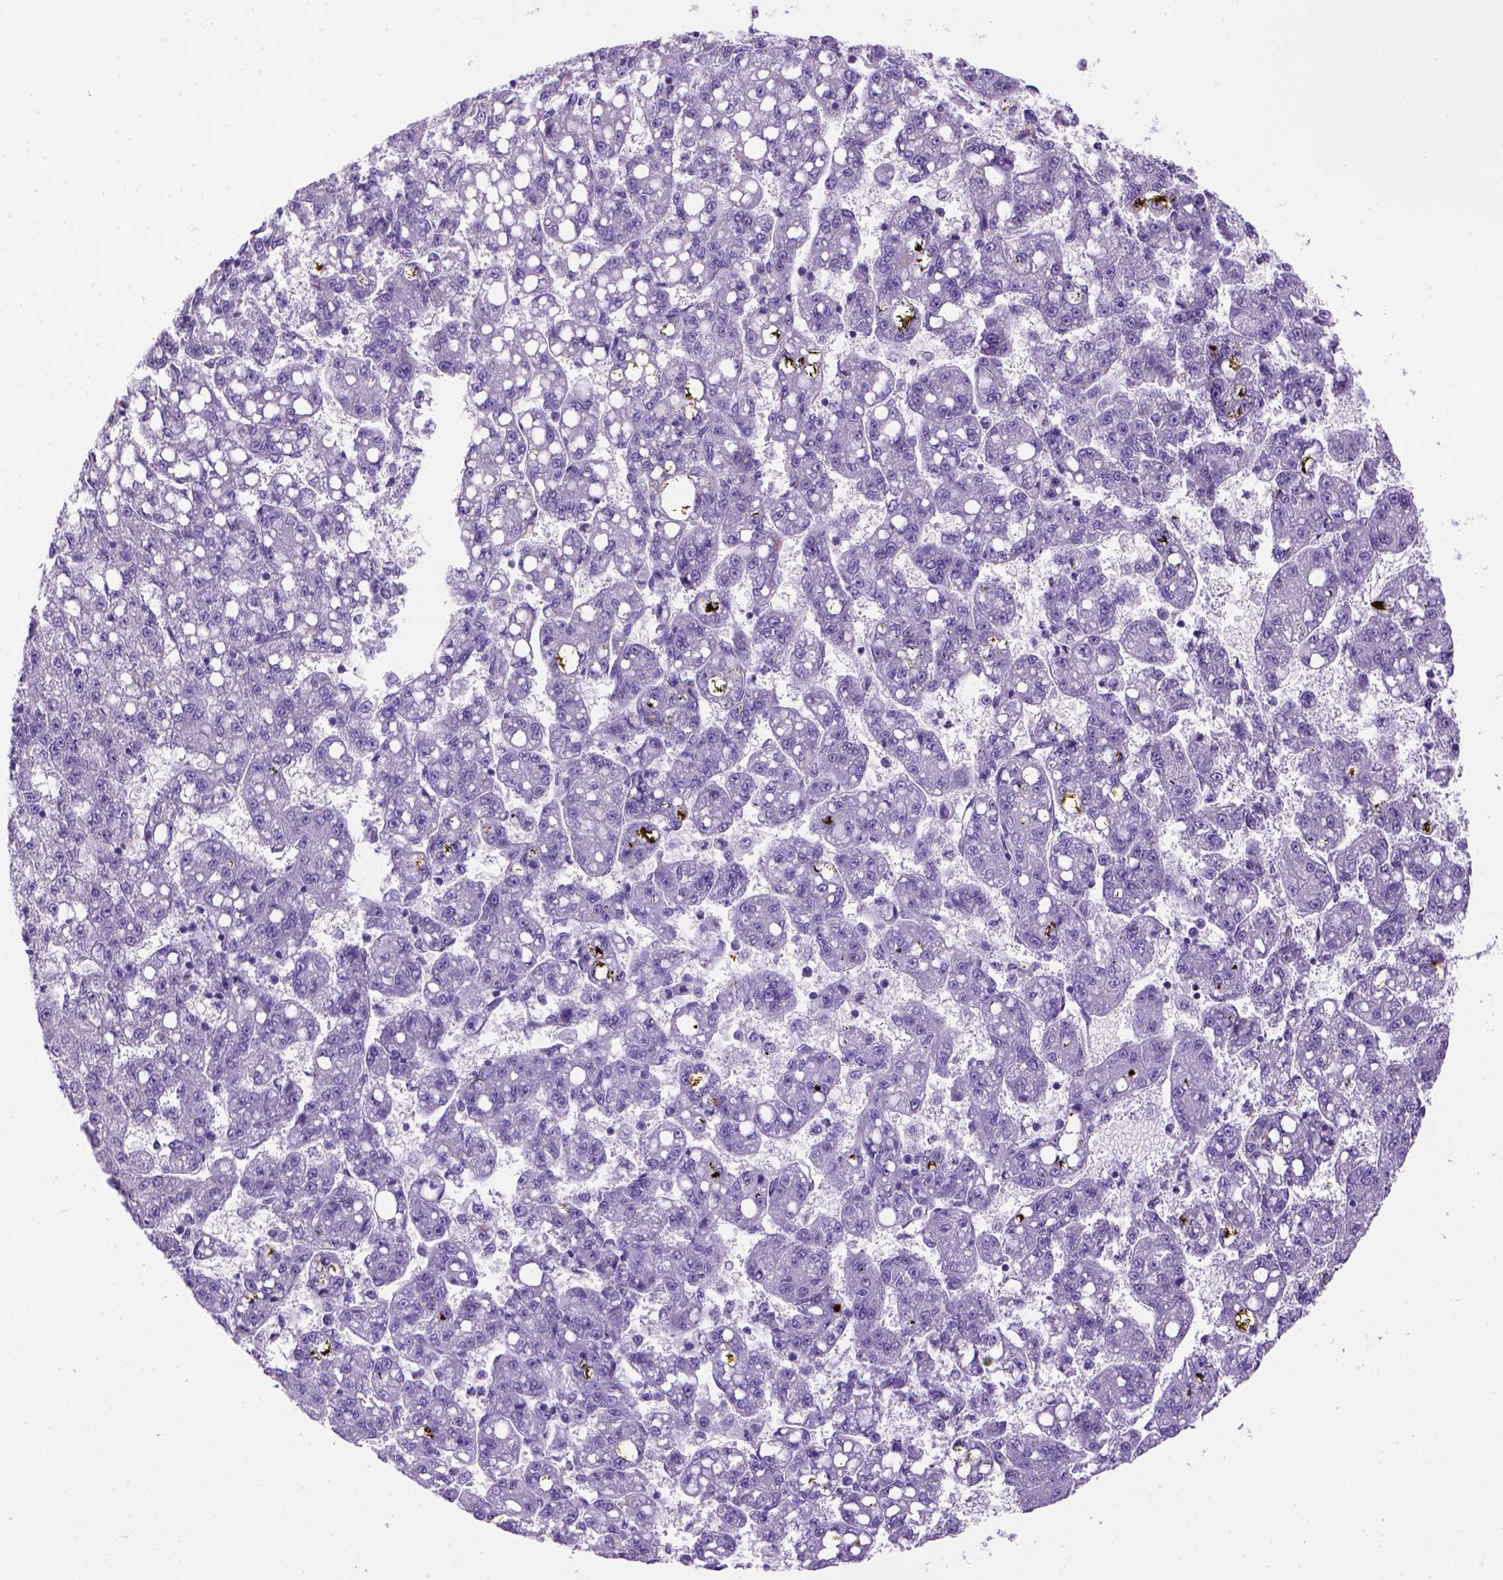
{"staining": {"intensity": "negative", "quantity": "none", "location": "none"}, "tissue": "liver cancer", "cell_type": "Tumor cells", "image_type": "cancer", "snomed": [{"axis": "morphology", "description": "Carcinoma, Hepatocellular, NOS"}, {"axis": "topography", "description": "Liver"}], "caption": "Tumor cells show no significant positivity in liver cancer (hepatocellular carcinoma).", "gene": "ARHGEF33", "patient": {"sex": "female", "age": 65}}